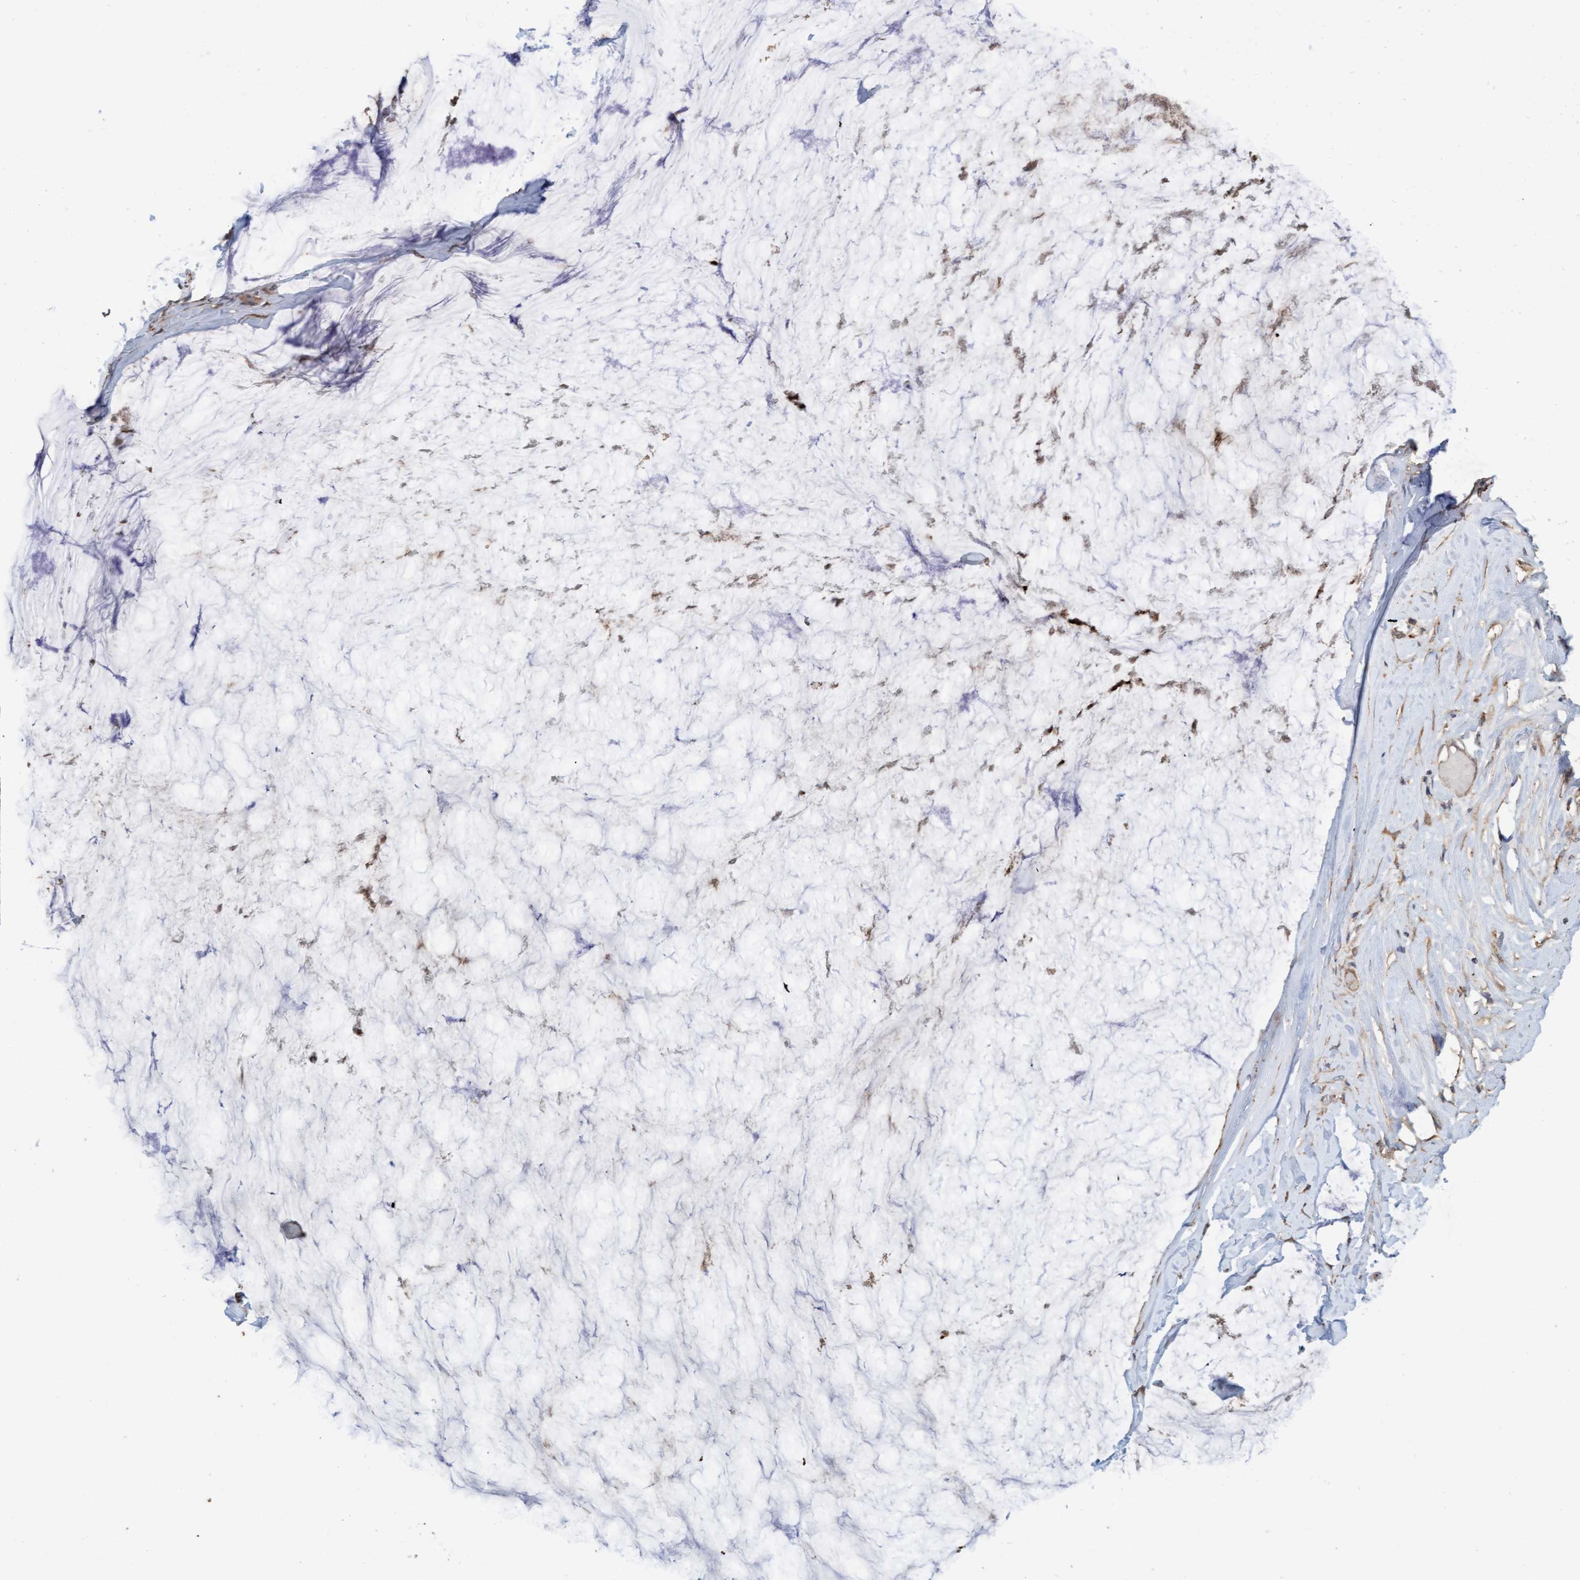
{"staining": {"intensity": "negative", "quantity": "none", "location": "none"}, "tissue": "ovarian cancer", "cell_type": "Tumor cells", "image_type": "cancer", "snomed": [{"axis": "morphology", "description": "Cystadenocarcinoma, mucinous, NOS"}, {"axis": "topography", "description": "Ovary"}], "caption": "Tumor cells show no significant protein expression in ovarian cancer. The staining was performed using DAB to visualize the protein expression in brown, while the nuclei were stained in blue with hematoxylin (Magnification: 20x).", "gene": "LONRF1", "patient": {"sex": "female", "age": 39}}